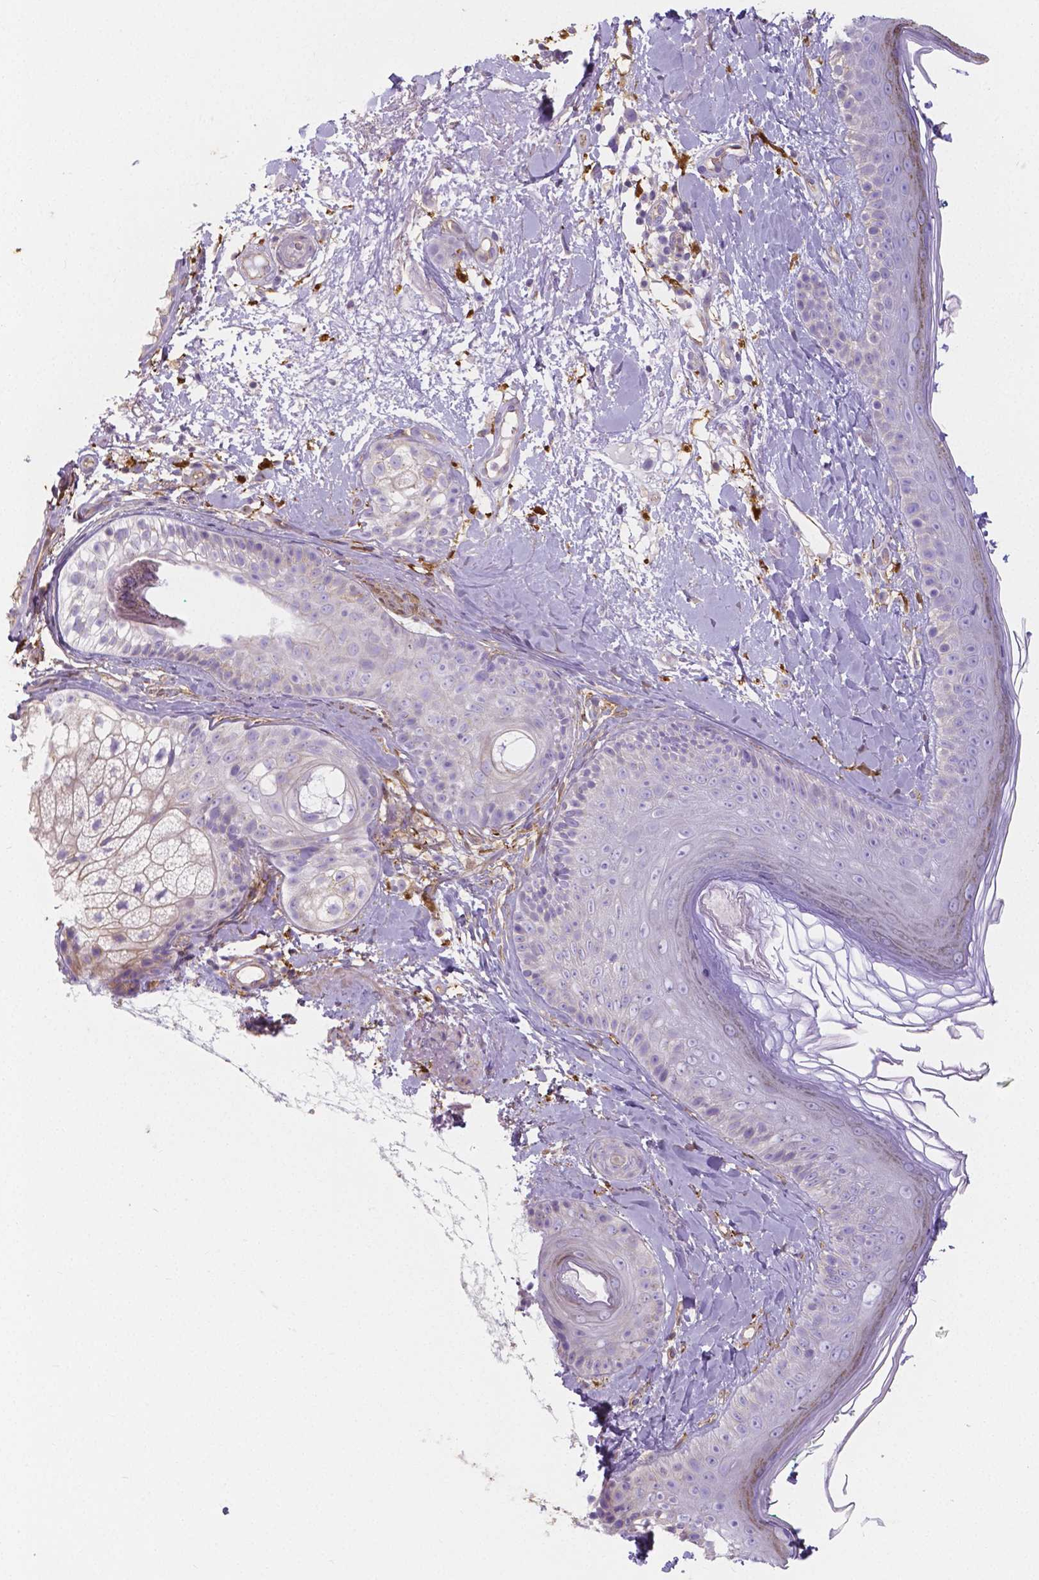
{"staining": {"intensity": "negative", "quantity": "none", "location": "none"}, "tissue": "skin", "cell_type": "Fibroblasts", "image_type": "normal", "snomed": [{"axis": "morphology", "description": "Normal tissue, NOS"}, {"axis": "topography", "description": "Skin"}], "caption": "DAB (3,3'-diaminobenzidine) immunohistochemical staining of unremarkable human skin reveals no significant expression in fibroblasts.", "gene": "CRMP1", "patient": {"sex": "male", "age": 73}}